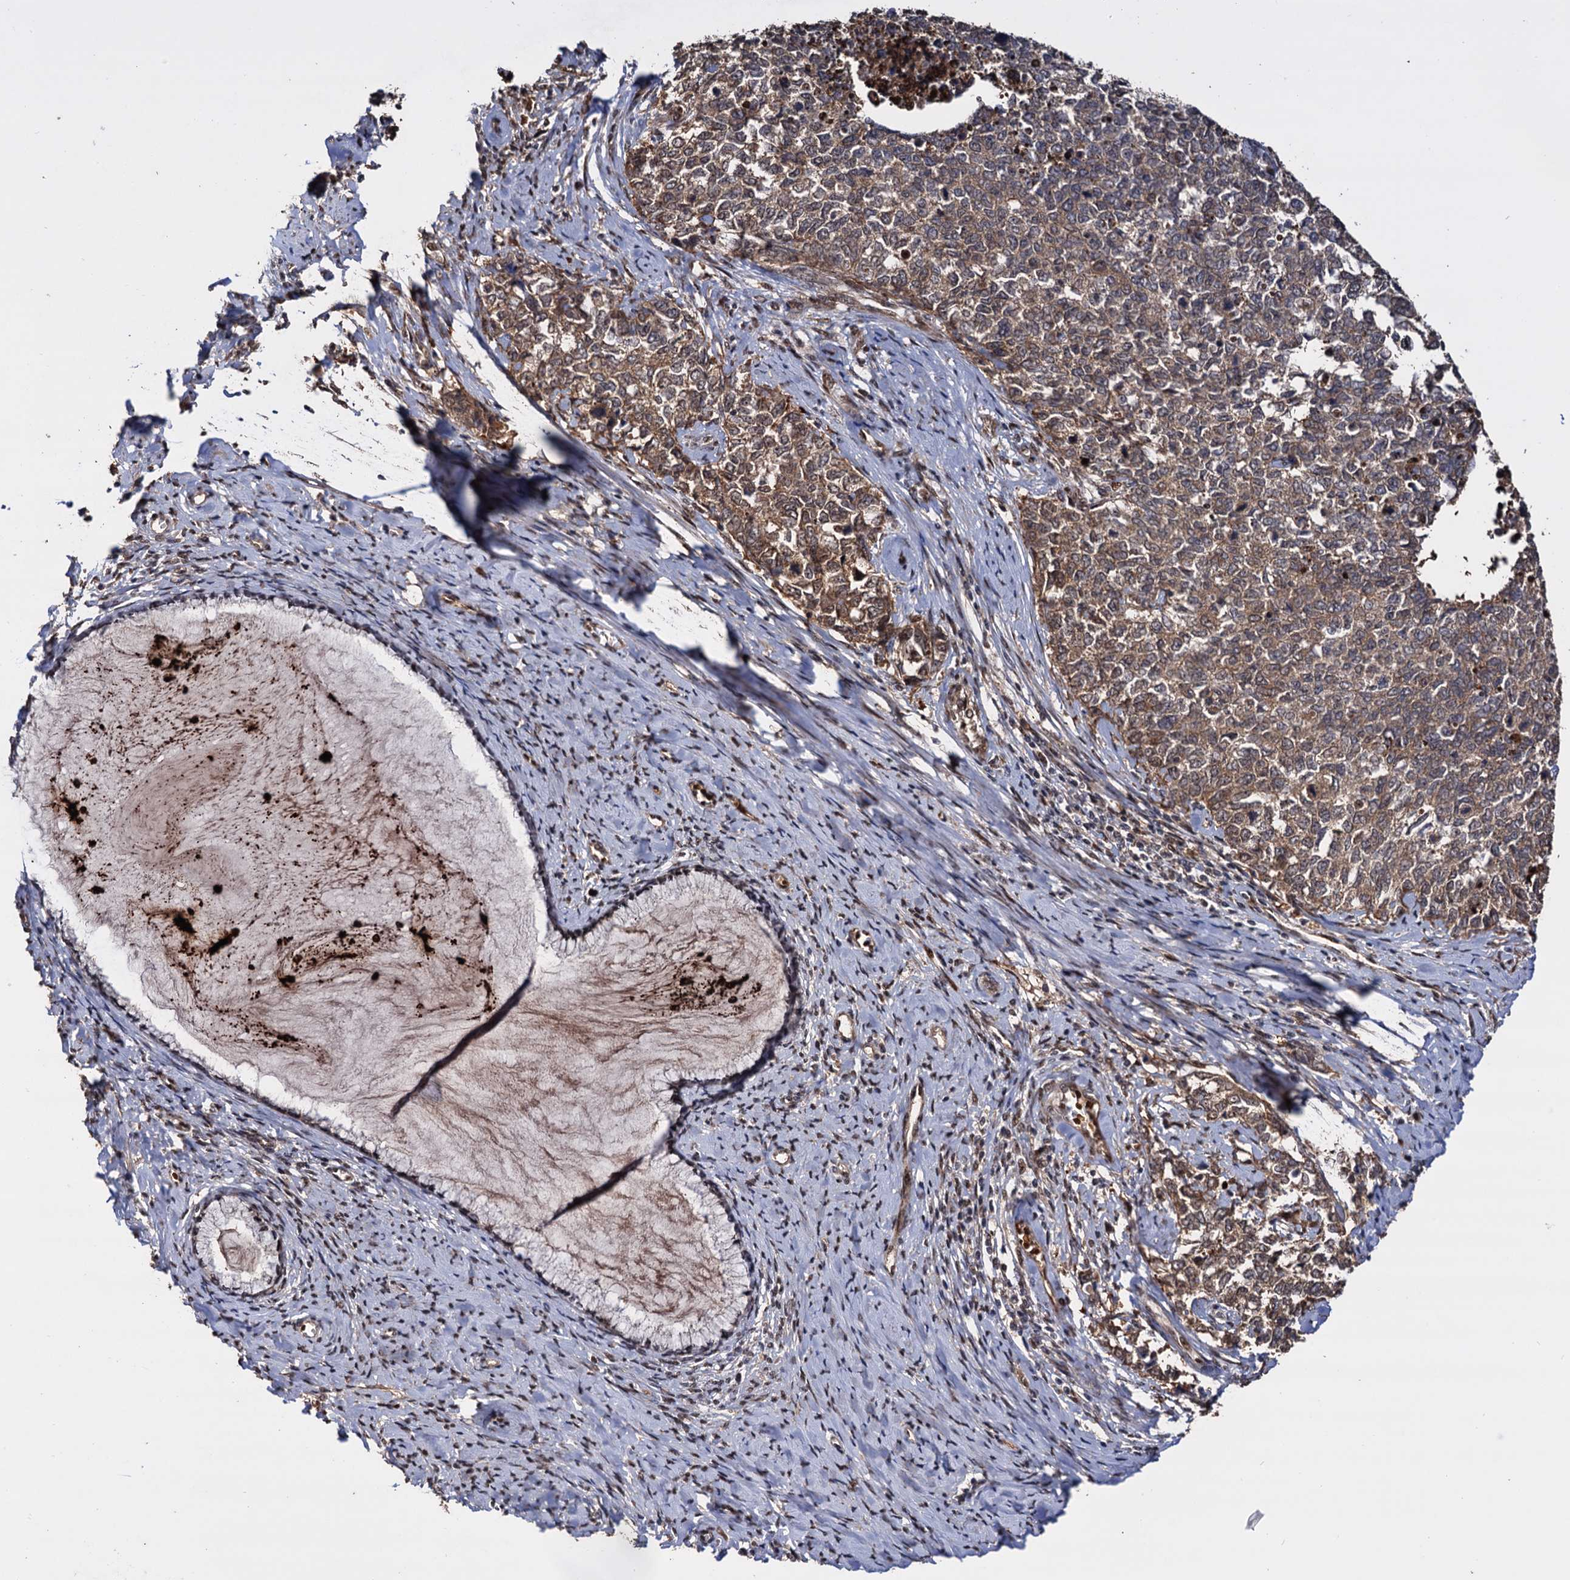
{"staining": {"intensity": "moderate", "quantity": "25%-75%", "location": "cytoplasmic/membranous"}, "tissue": "cervical cancer", "cell_type": "Tumor cells", "image_type": "cancer", "snomed": [{"axis": "morphology", "description": "Squamous cell carcinoma, NOS"}, {"axis": "topography", "description": "Cervix"}], "caption": "Immunohistochemical staining of human cervical cancer (squamous cell carcinoma) displays medium levels of moderate cytoplasmic/membranous protein positivity in about 25%-75% of tumor cells. The staining was performed using DAB to visualize the protein expression in brown, while the nuclei were stained in blue with hematoxylin (Magnification: 20x).", "gene": "PIGB", "patient": {"sex": "female", "age": 63}}